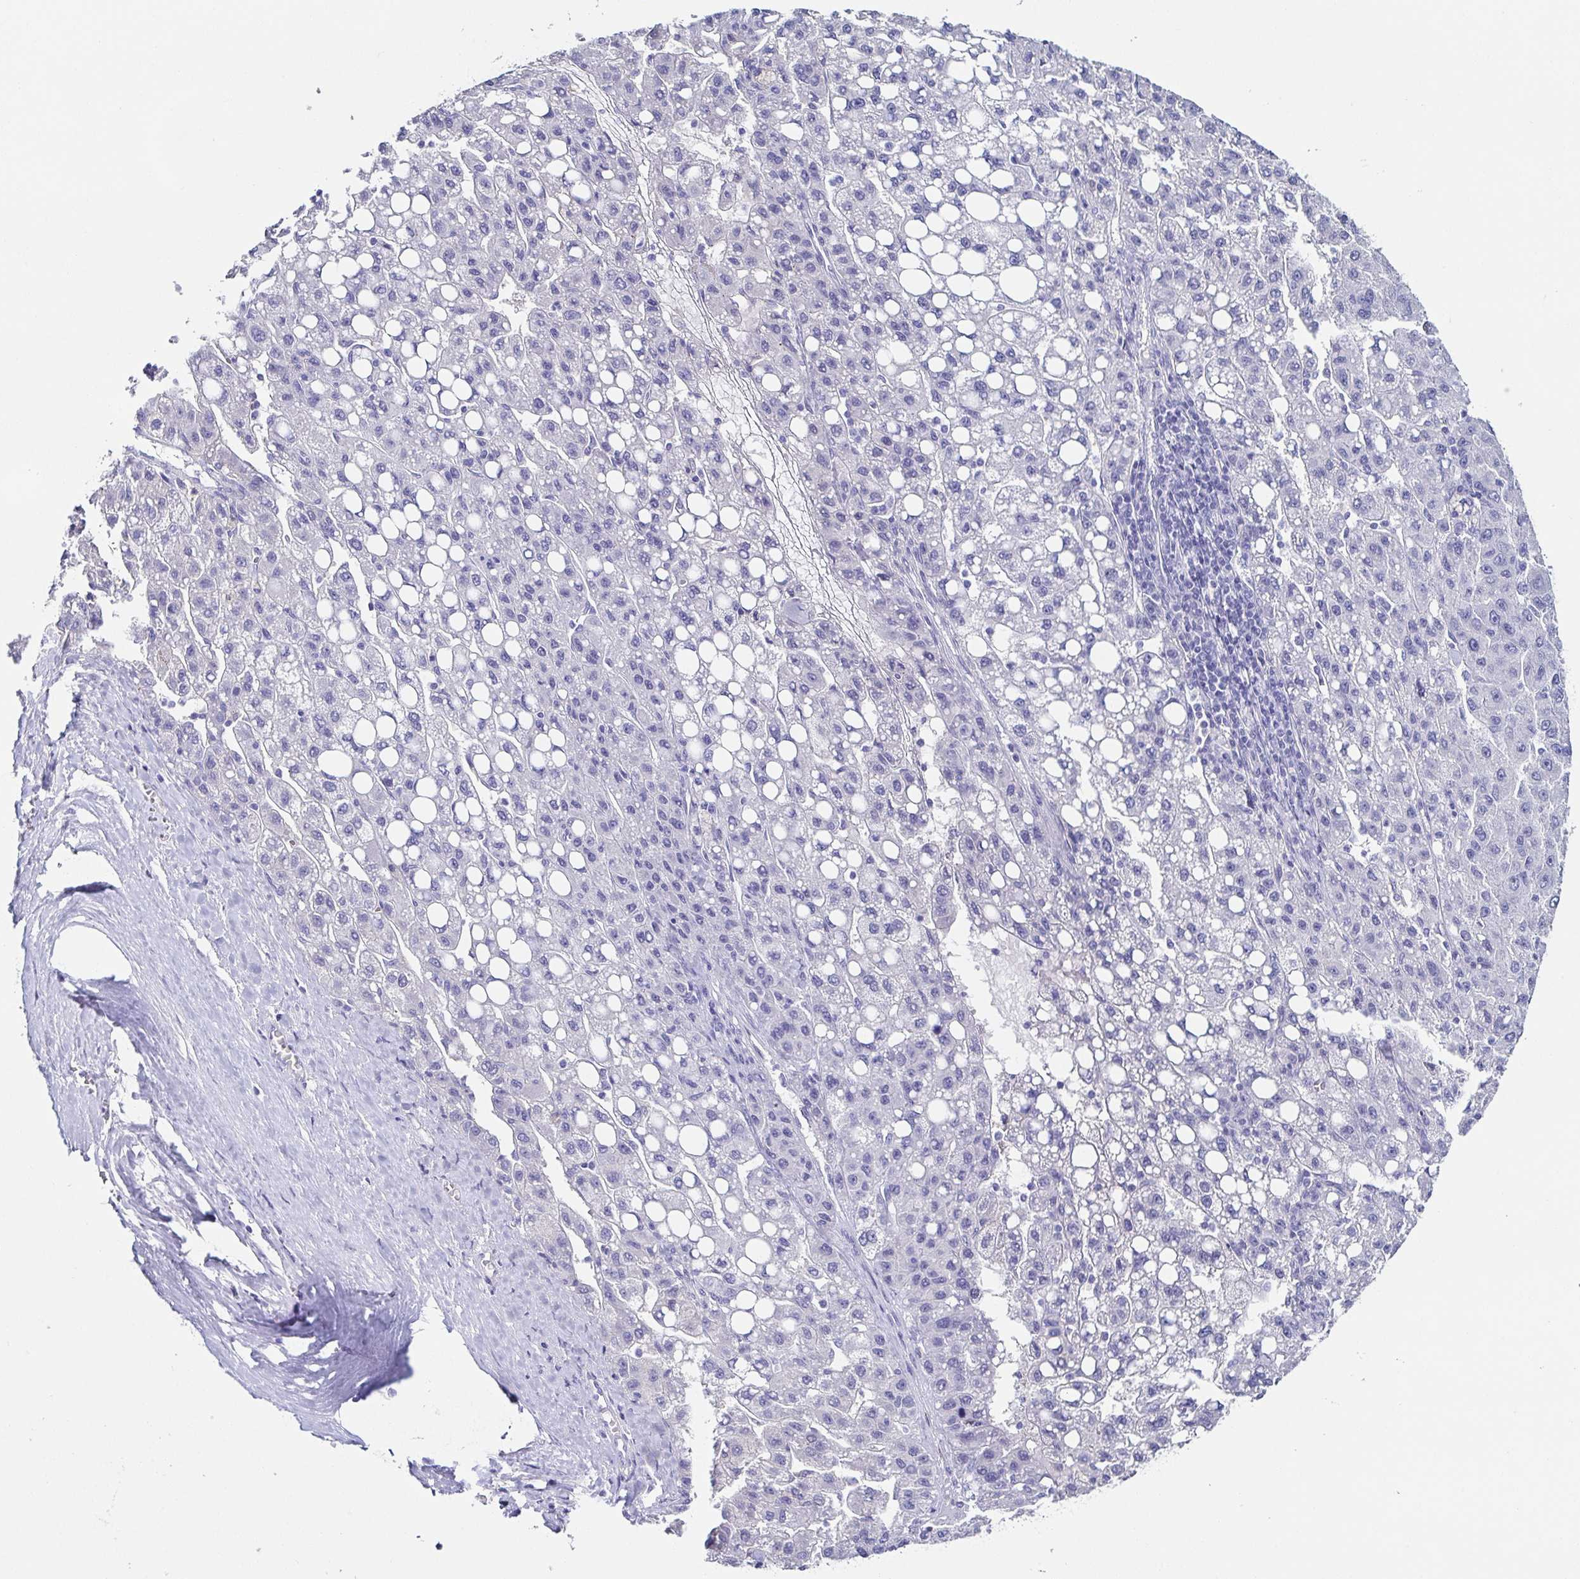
{"staining": {"intensity": "negative", "quantity": "none", "location": "none"}, "tissue": "liver cancer", "cell_type": "Tumor cells", "image_type": "cancer", "snomed": [{"axis": "morphology", "description": "Carcinoma, Hepatocellular, NOS"}, {"axis": "topography", "description": "Liver"}], "caption": "Tumor cells show no significant protein expression in hepatocellular carcinoma (liver).", "gene": "TNNT2", "patient": {"sex": "female", "age": 82}}